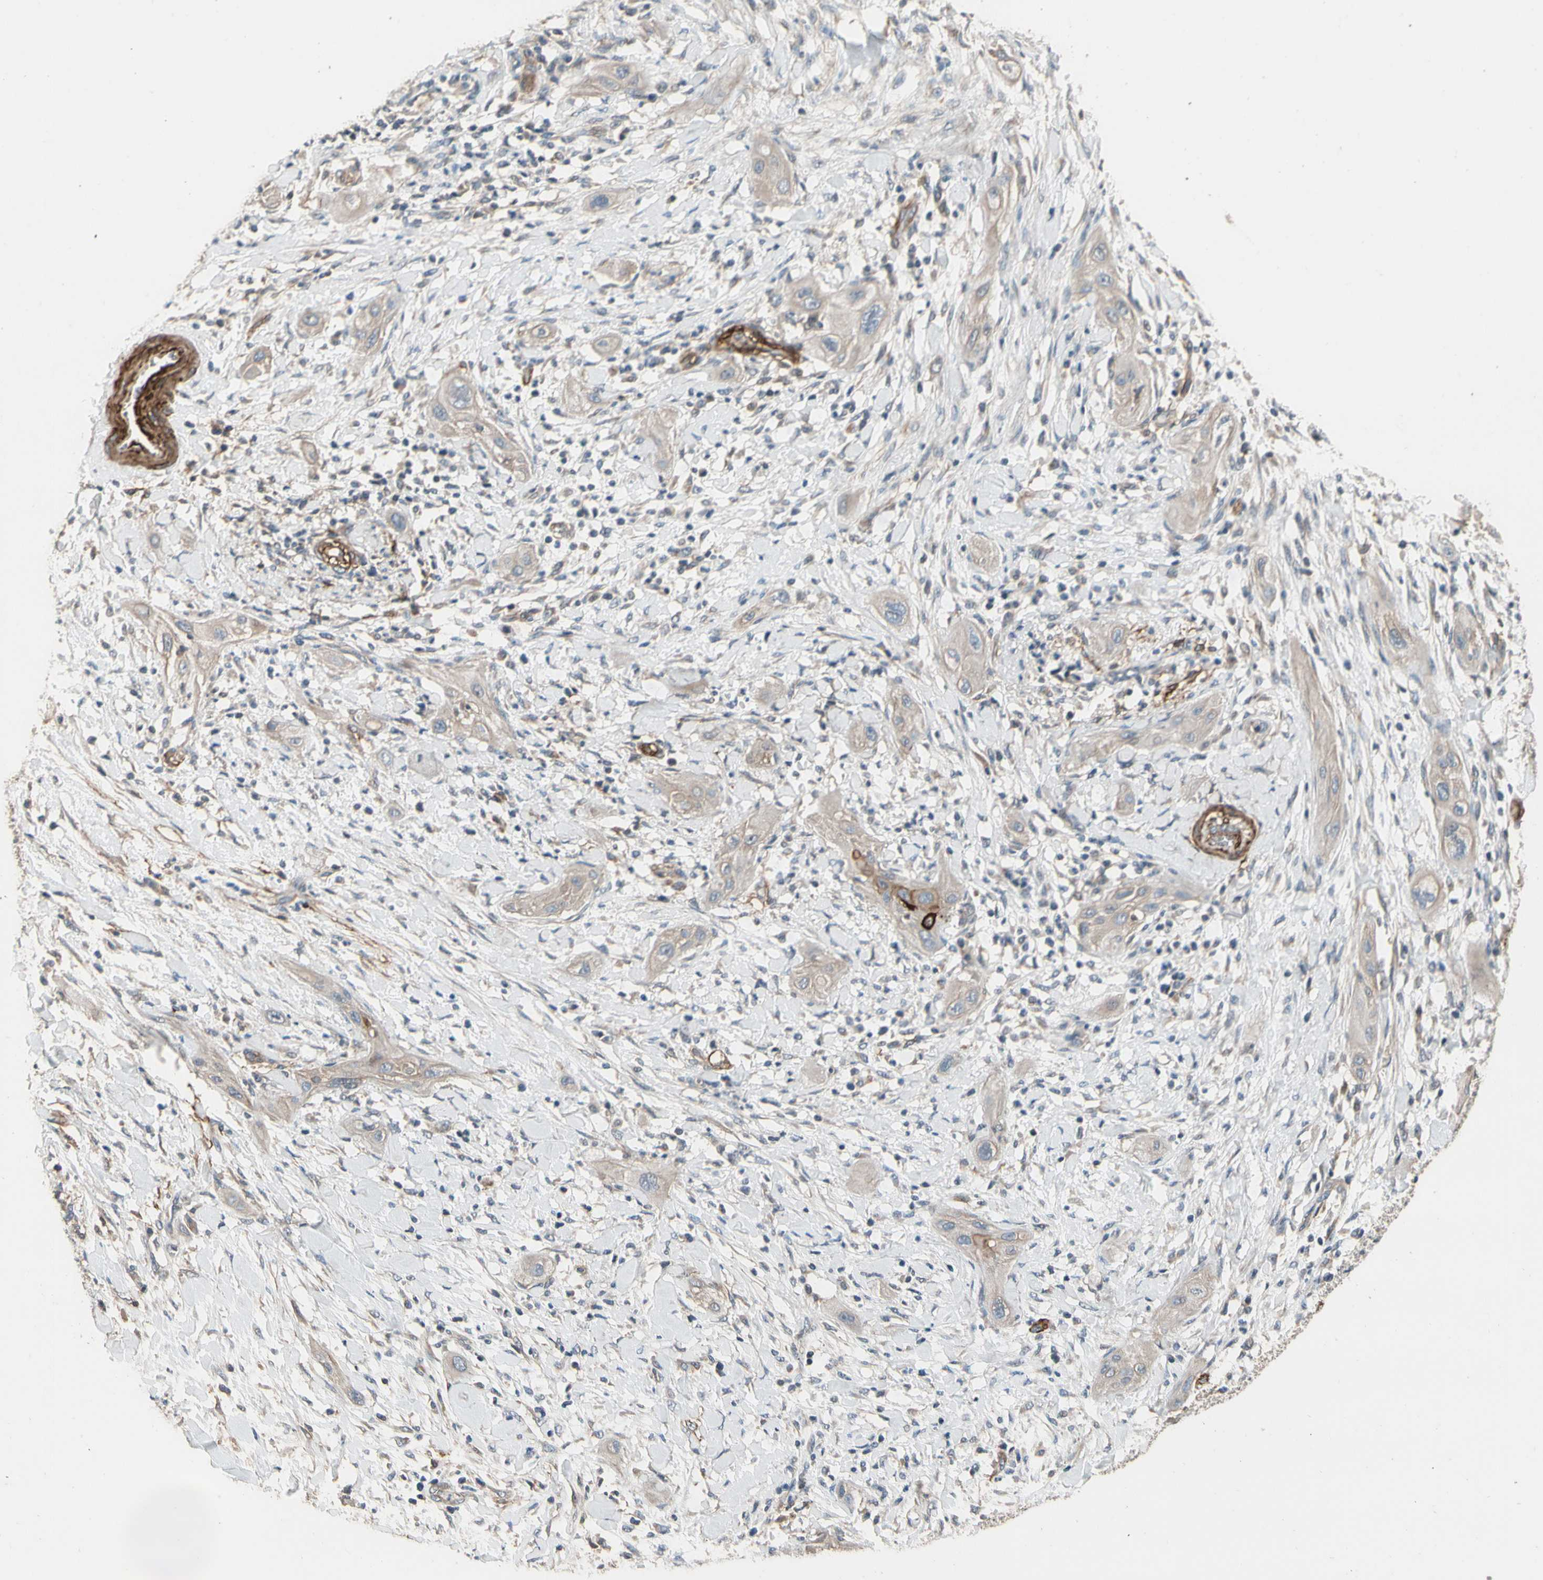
{"staining": {"intensity": "weak", "quantity": ">75%", "location": "cytoplasmic/membranous"}, "tissue": "lung cancer", "cell_type": "Tumor cells", "image_type": "cancer", "snomed": [{"axis": "morphology", "description": "Squamous cell carcinoma, NOS"}, {"axis": "topography", "description": "Lung"}], "caption": "Immunohistochemistry of human lung cancer displays low levels of weak cytoplasmic/membranous staining in approximately >75% of tumor cells.", "gene": "SUSD2", "patient": {"sex": "female", "age": 47}}